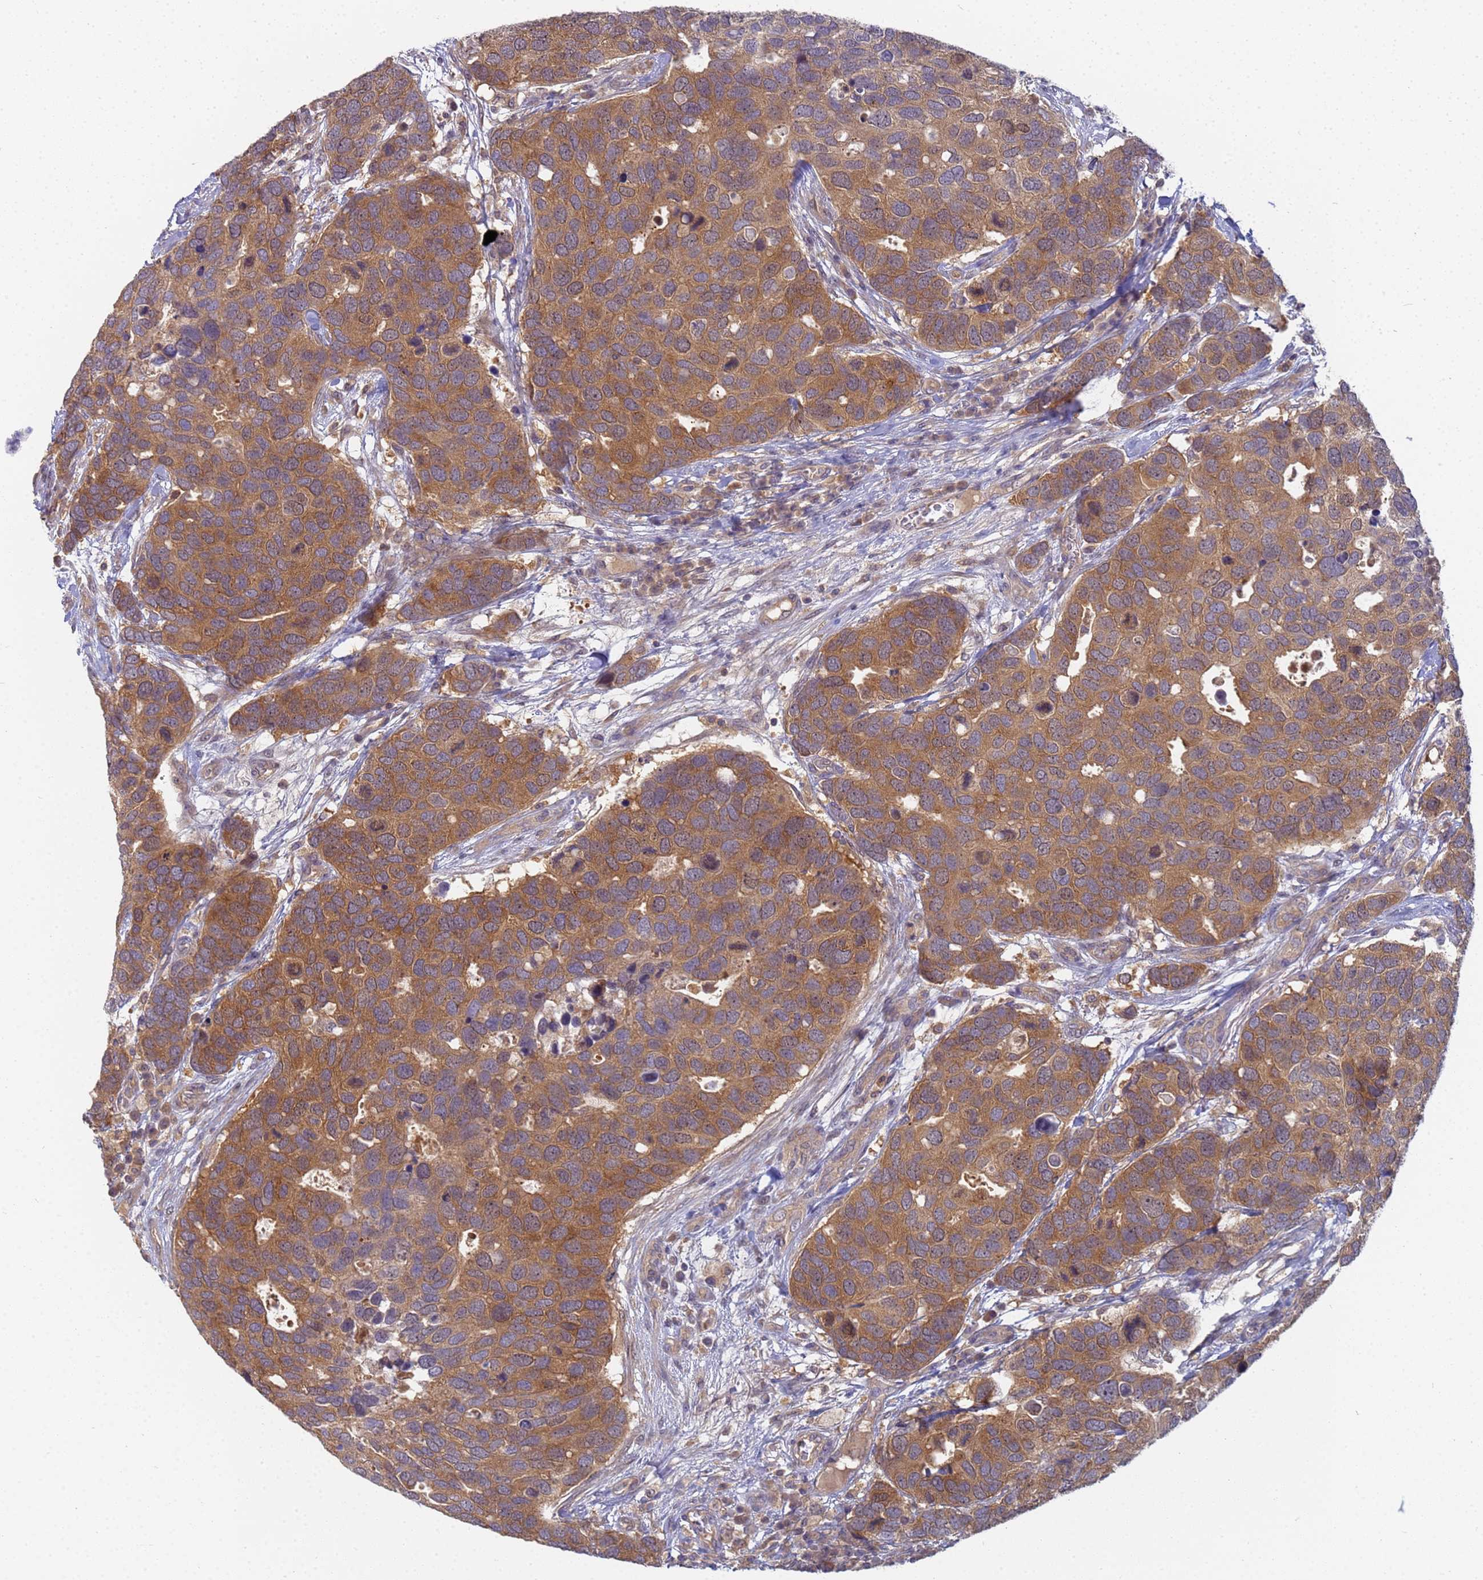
{"staining": {"intensity": "moderate", "quantity": ">75%", "location": "cytoplasmic/membranous"}, "tissue": "breast cancer", "cell_type": "Tumor cells", "image_type": "cancer", "snomed": [{"axis": "morphology", "description": "Duct carcinoma"}, {"axis": "topography", "description": "Breast"}], "caption": "Breast cancer (invasive ductal carcinoma) stained for a protein shows moderate cytoplasmic/membranous positivity in tumor cells.", "gene": "SHARPIN", "patient": {"sex": "female", "age": 83}}